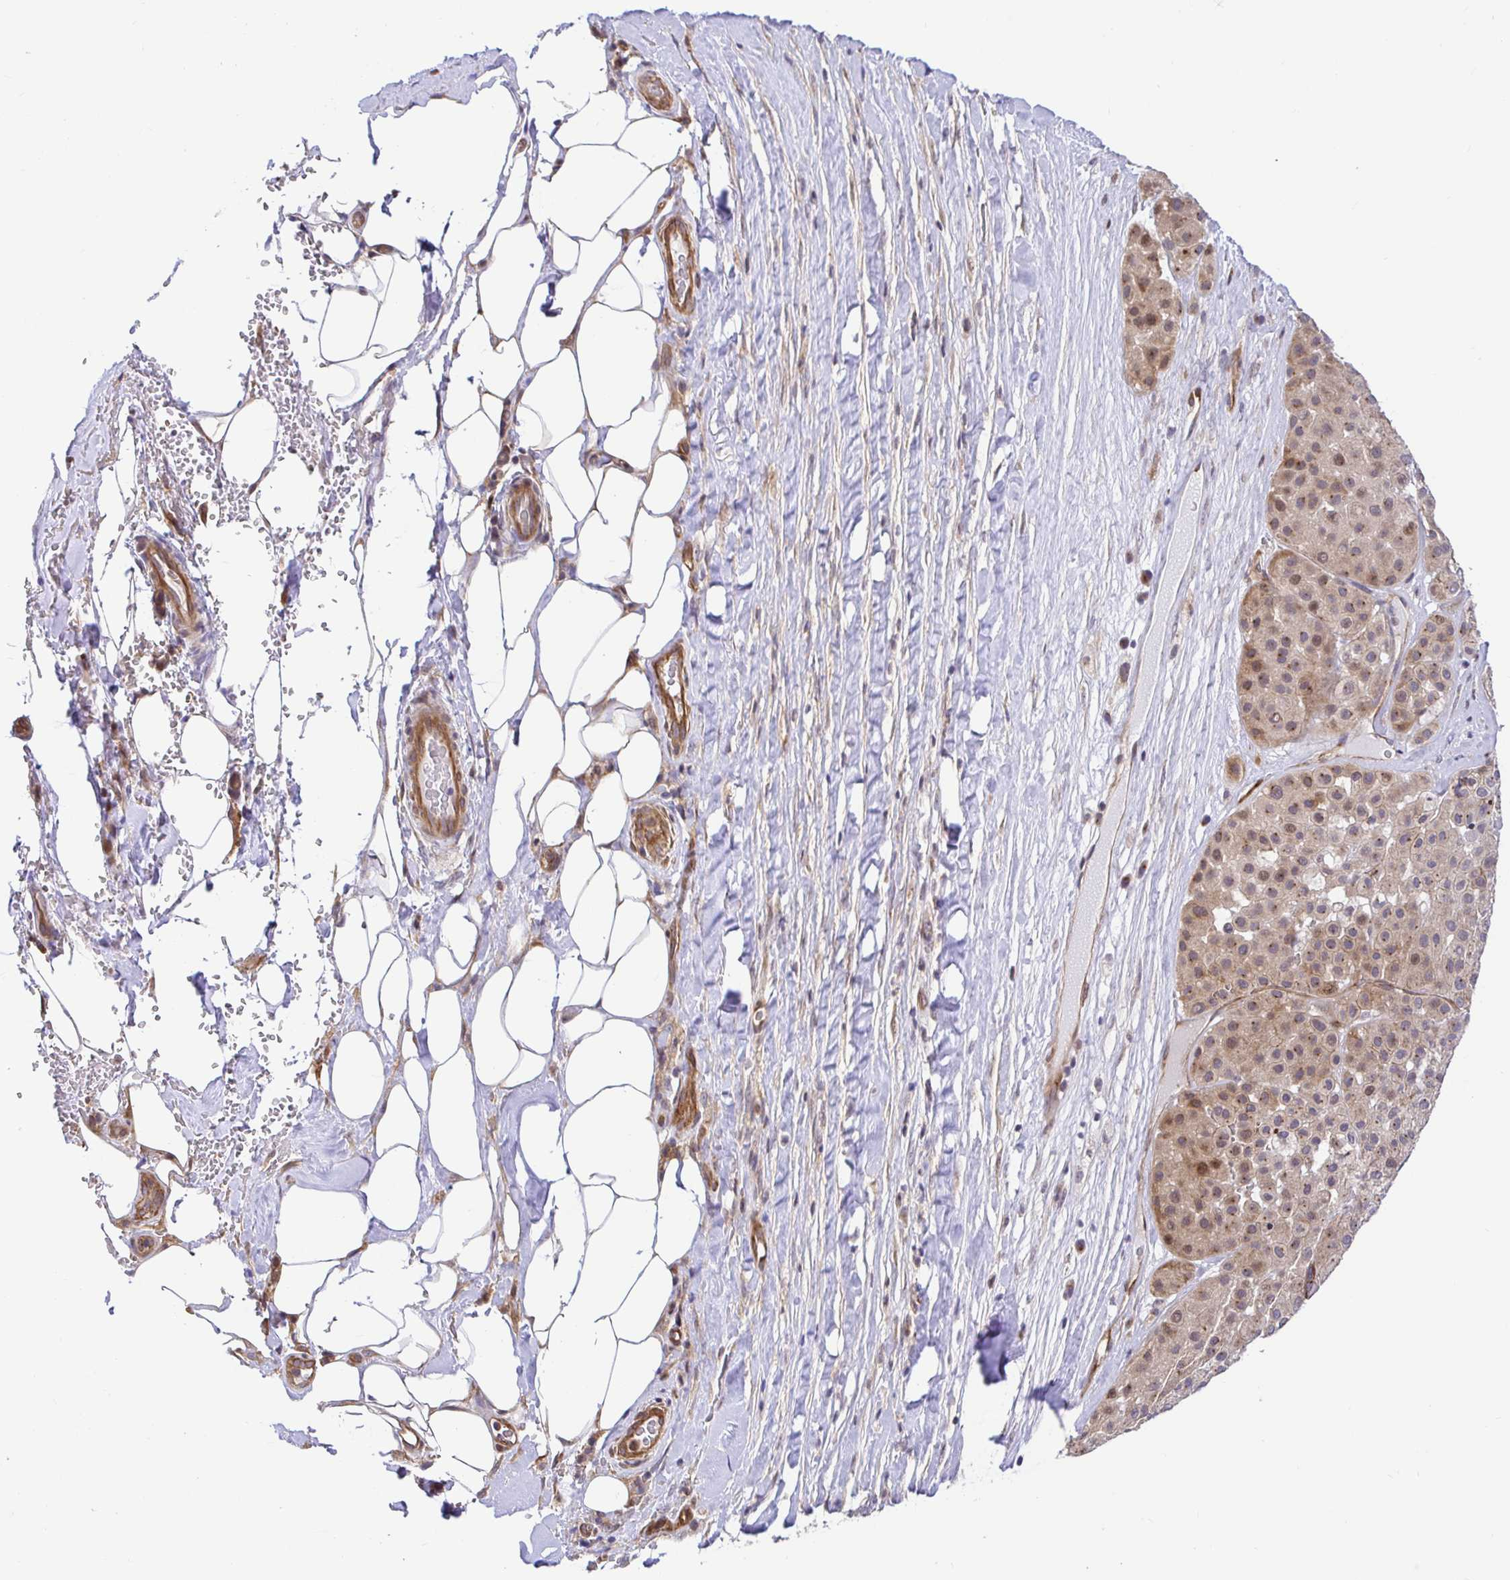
{"staining": {"intensity": "moderate", "quantity": "<25%", "location": "cytoplasmic/membranous,nuclear"}, "tissue": "melanoma", "cell_type": "Tumor cells", "image_type": "cancer", "snomed": [{"axis": "morphology", "description": "Malignant melanoma, Metastatic site"}, {"axis": "topography", "description": "Smooth muscle"}], "caption": "This is a micrograph of immunohistochemistry staining of melanoma, which shows moderate staining in the cytoplasmic/membranous and nuclear of tumor cells.", "gene": "TRIM55", "patient": {"sex": "male", "age": 41}}